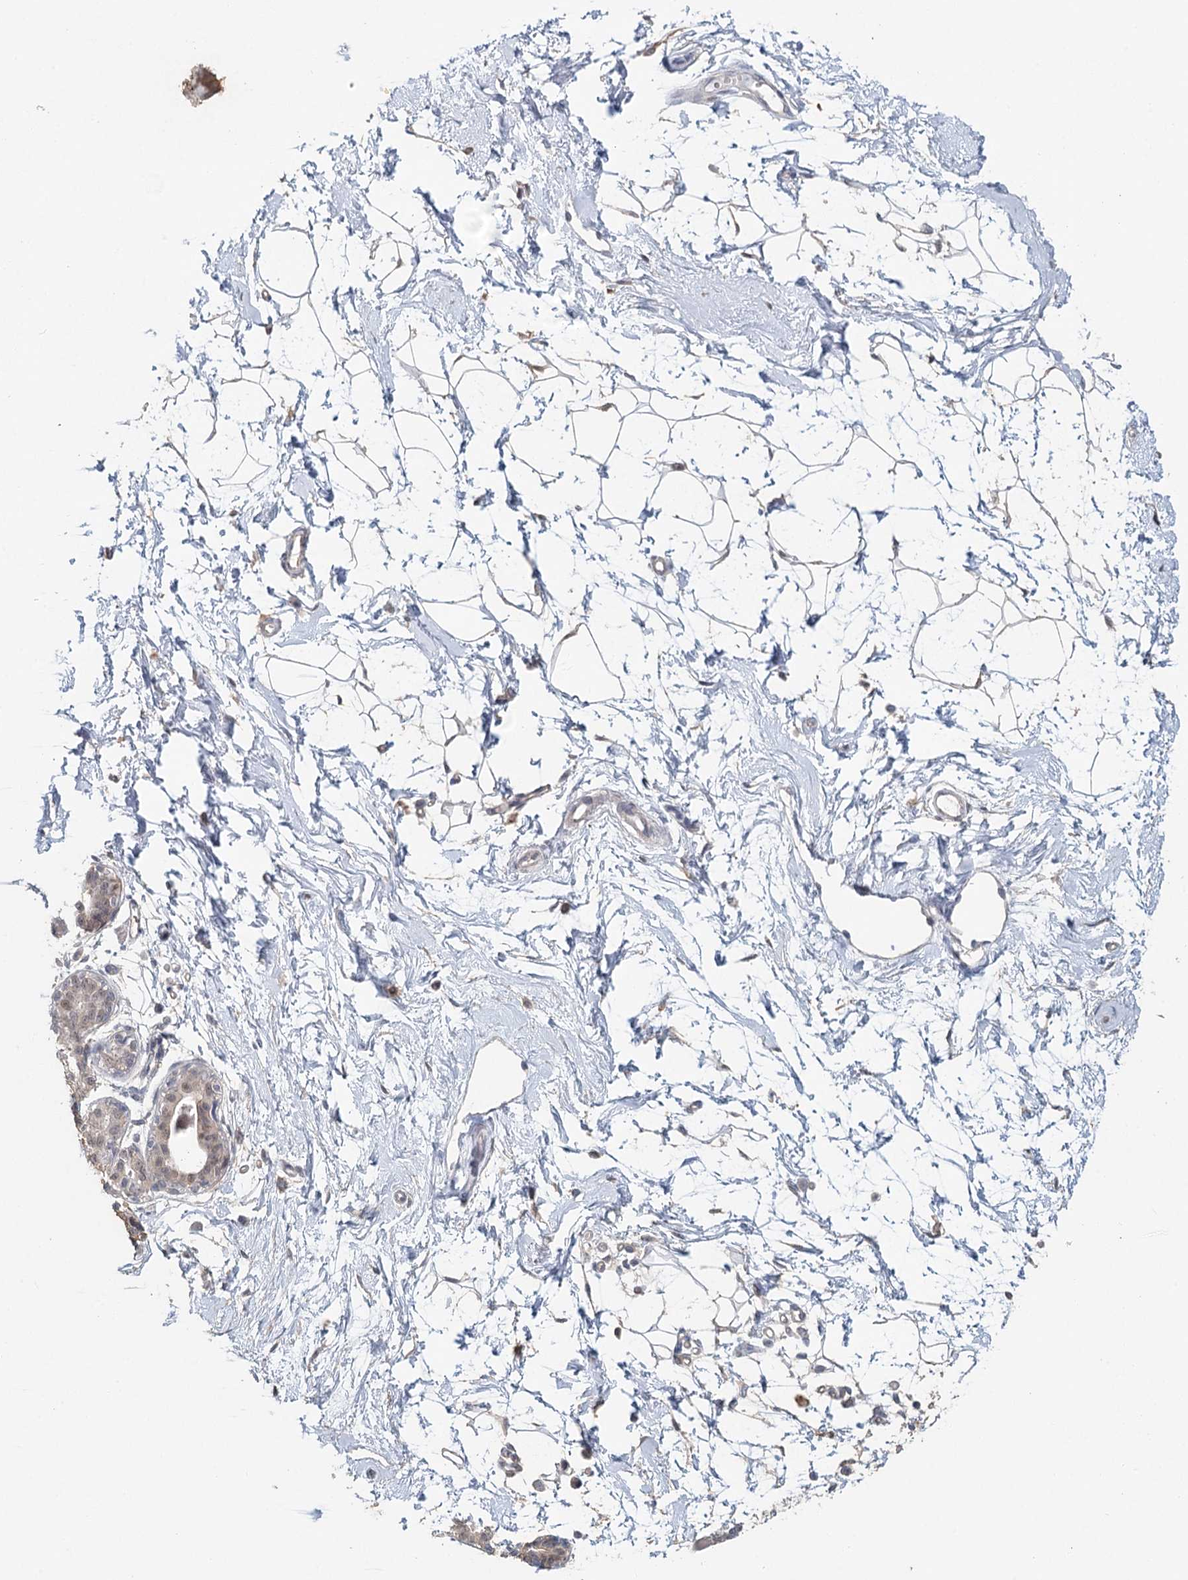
{"staining": {"intensity": "weak", "quantity": ">75%", "location": "nuclear"}, "tissue": "breast", "cell_type": "Adipocytes", "image_type": "normal", "snomed": [{"axis": "morphology", "description": "Normal tissue, NOS"}, {"axis": "topography", "description": "Breast"}], "caption": "Immunohistochemistry (IHC) of unremarkable human breast shows low levels of weak nuclear expression in approximately >75% of adipocytes. The staining was performed using DAB (3,3'-diaminobenzidine), with brown indicating positive protein expression. Nuclei are stained blue with hematoxylin.", "gene": "ADK", "patient": {"sex": "female", "age": 45}}